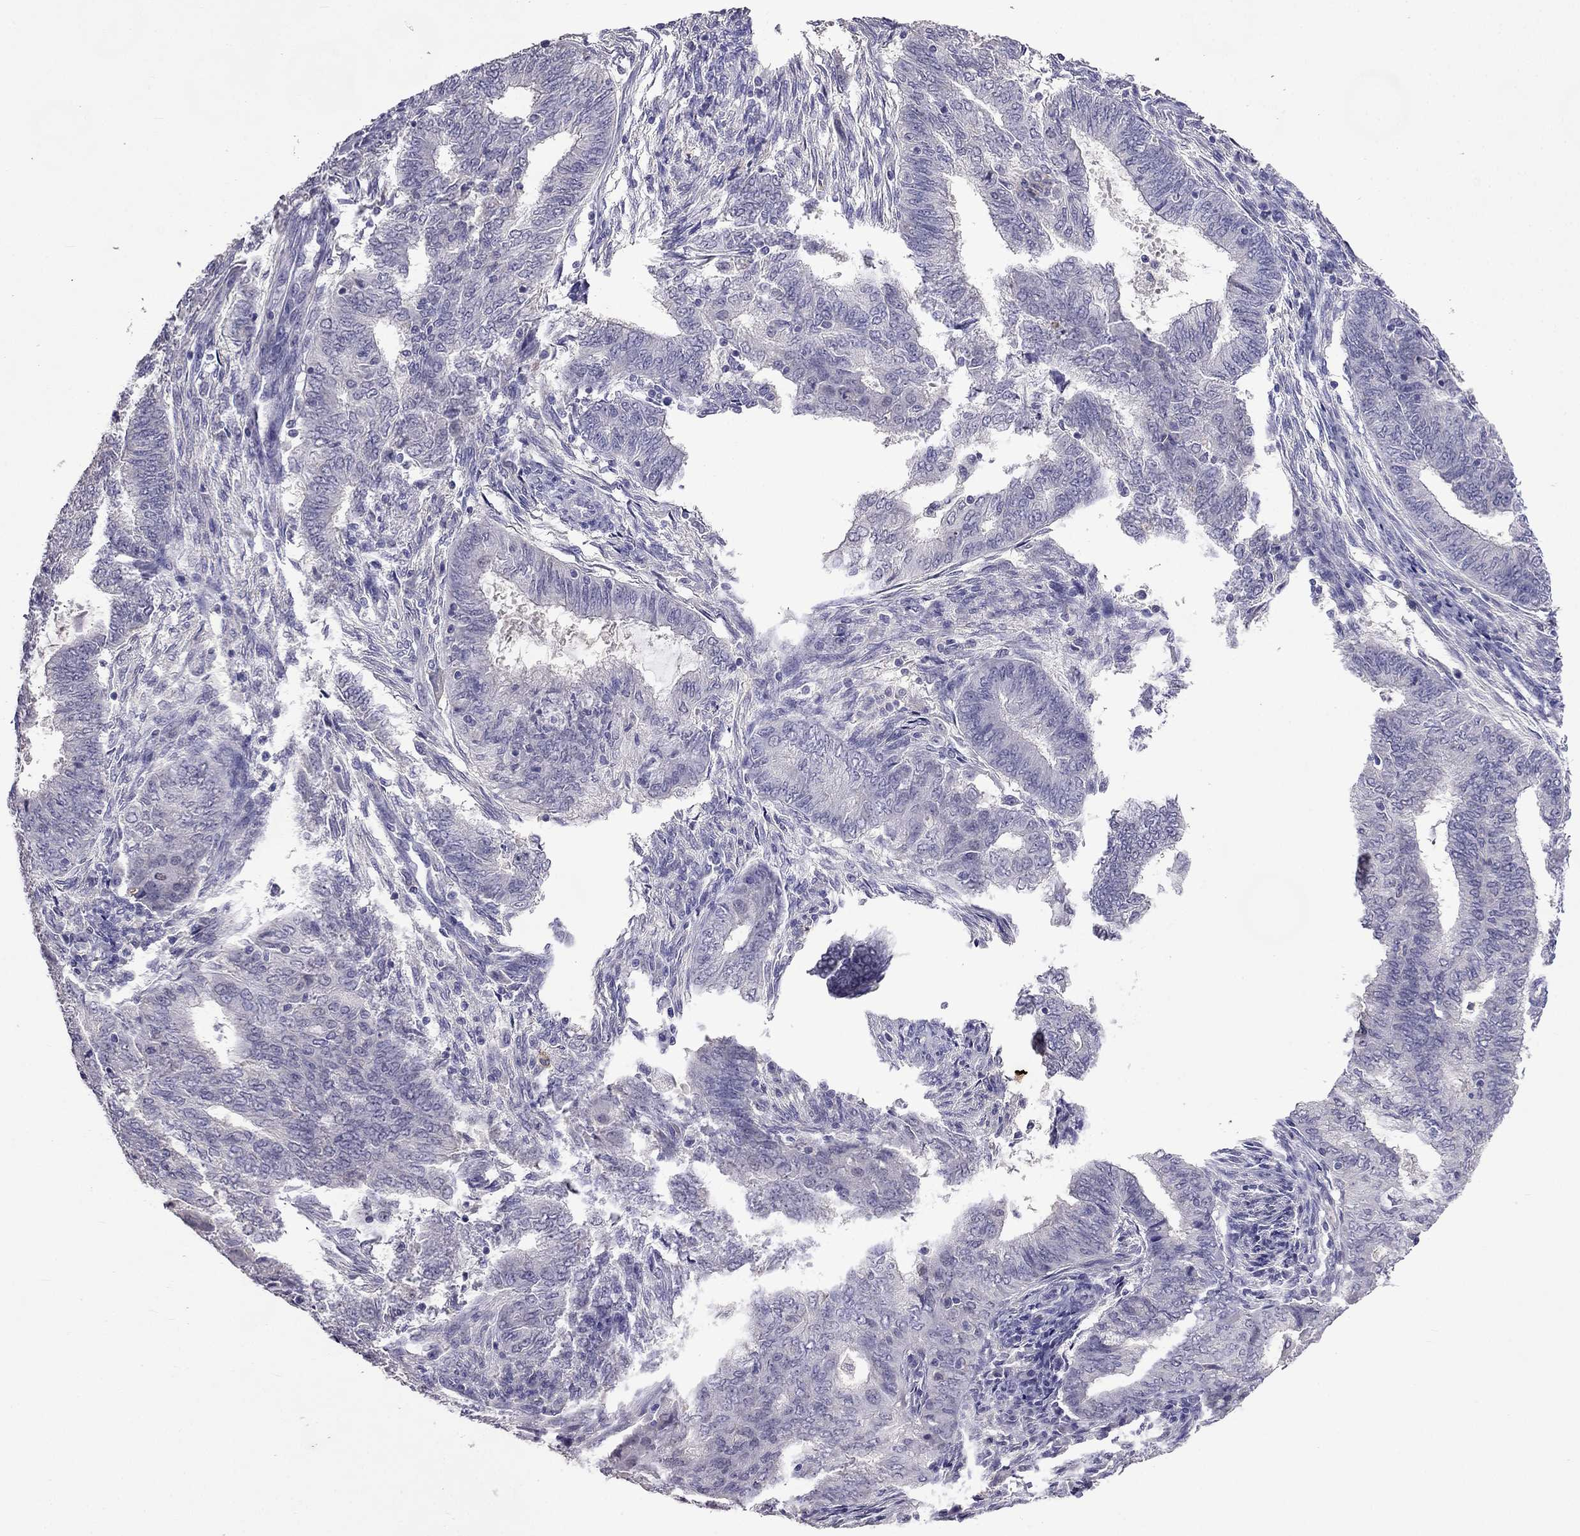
{"staining": {"intensity": "negative", "quantity": "none", "location": "none"}, "tissue": "endometrial cancer", "cell_type": "Tumor cells", "image_type": "cancer", "snomed": [{"axis": "morphology", "description": "Adenocarcinoma, NOS"}, {"axis": "topography", "description": "Endometrium"}], "caption": "Protein analysis of endometrial cancer (adenocarcinoma) shows no significant expression in tumor cells. The staining was performed using DAB (3,3'-diaminobenzidine) to visualize the protein expression in brown, while the nuclei were stained in blue with hematoxylin (Magnification: 20x).", "gene": "AQP9", "patient": {"sex": "female", "age": 62}}